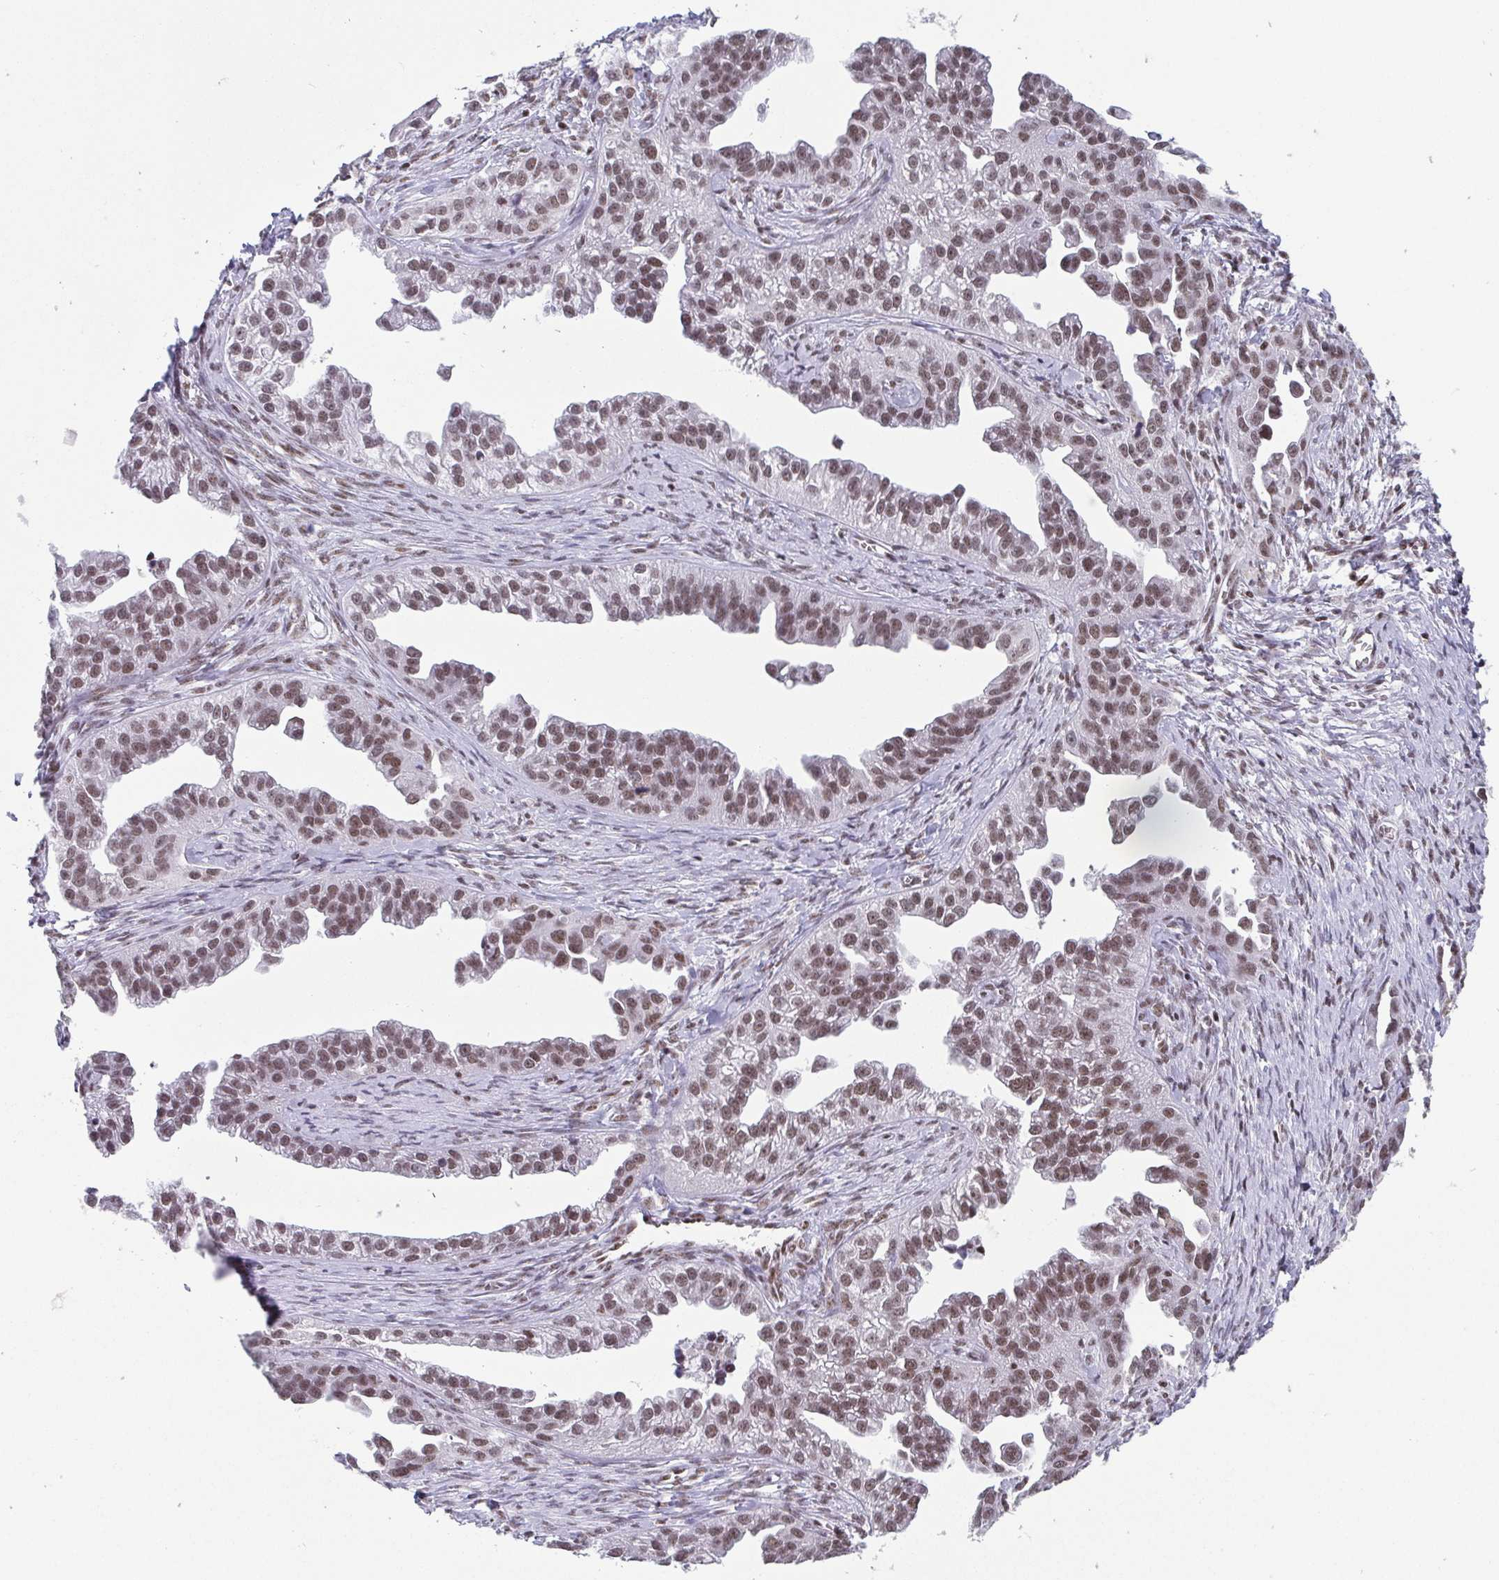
{"staining": {"intensity": "moderate", "quantity": ">75%", "location": "nuclear"}, "tissue": "ovarian cancer", "cell_type": "Tumor cells", "image_type": "cancer", "snomed": [{"axis": "morphology", "description": "Cystadenocarcinoma, serous, NOS"}, {"axis": "topography", "description": "Ovary"}], "caption": "Moderate nuclear protein positivity is identified in approximately >75% of tumor cells in ovarian cancer (serous cystadenocarcinoma). (Stains: DAB (3,3'-diaminobenzidine) in brown, nuclei in blue, Microscopy: brightfield microscopy at high magnification).", "gene": "CTCF", "patient": {"sex": "female", "age": 75}}